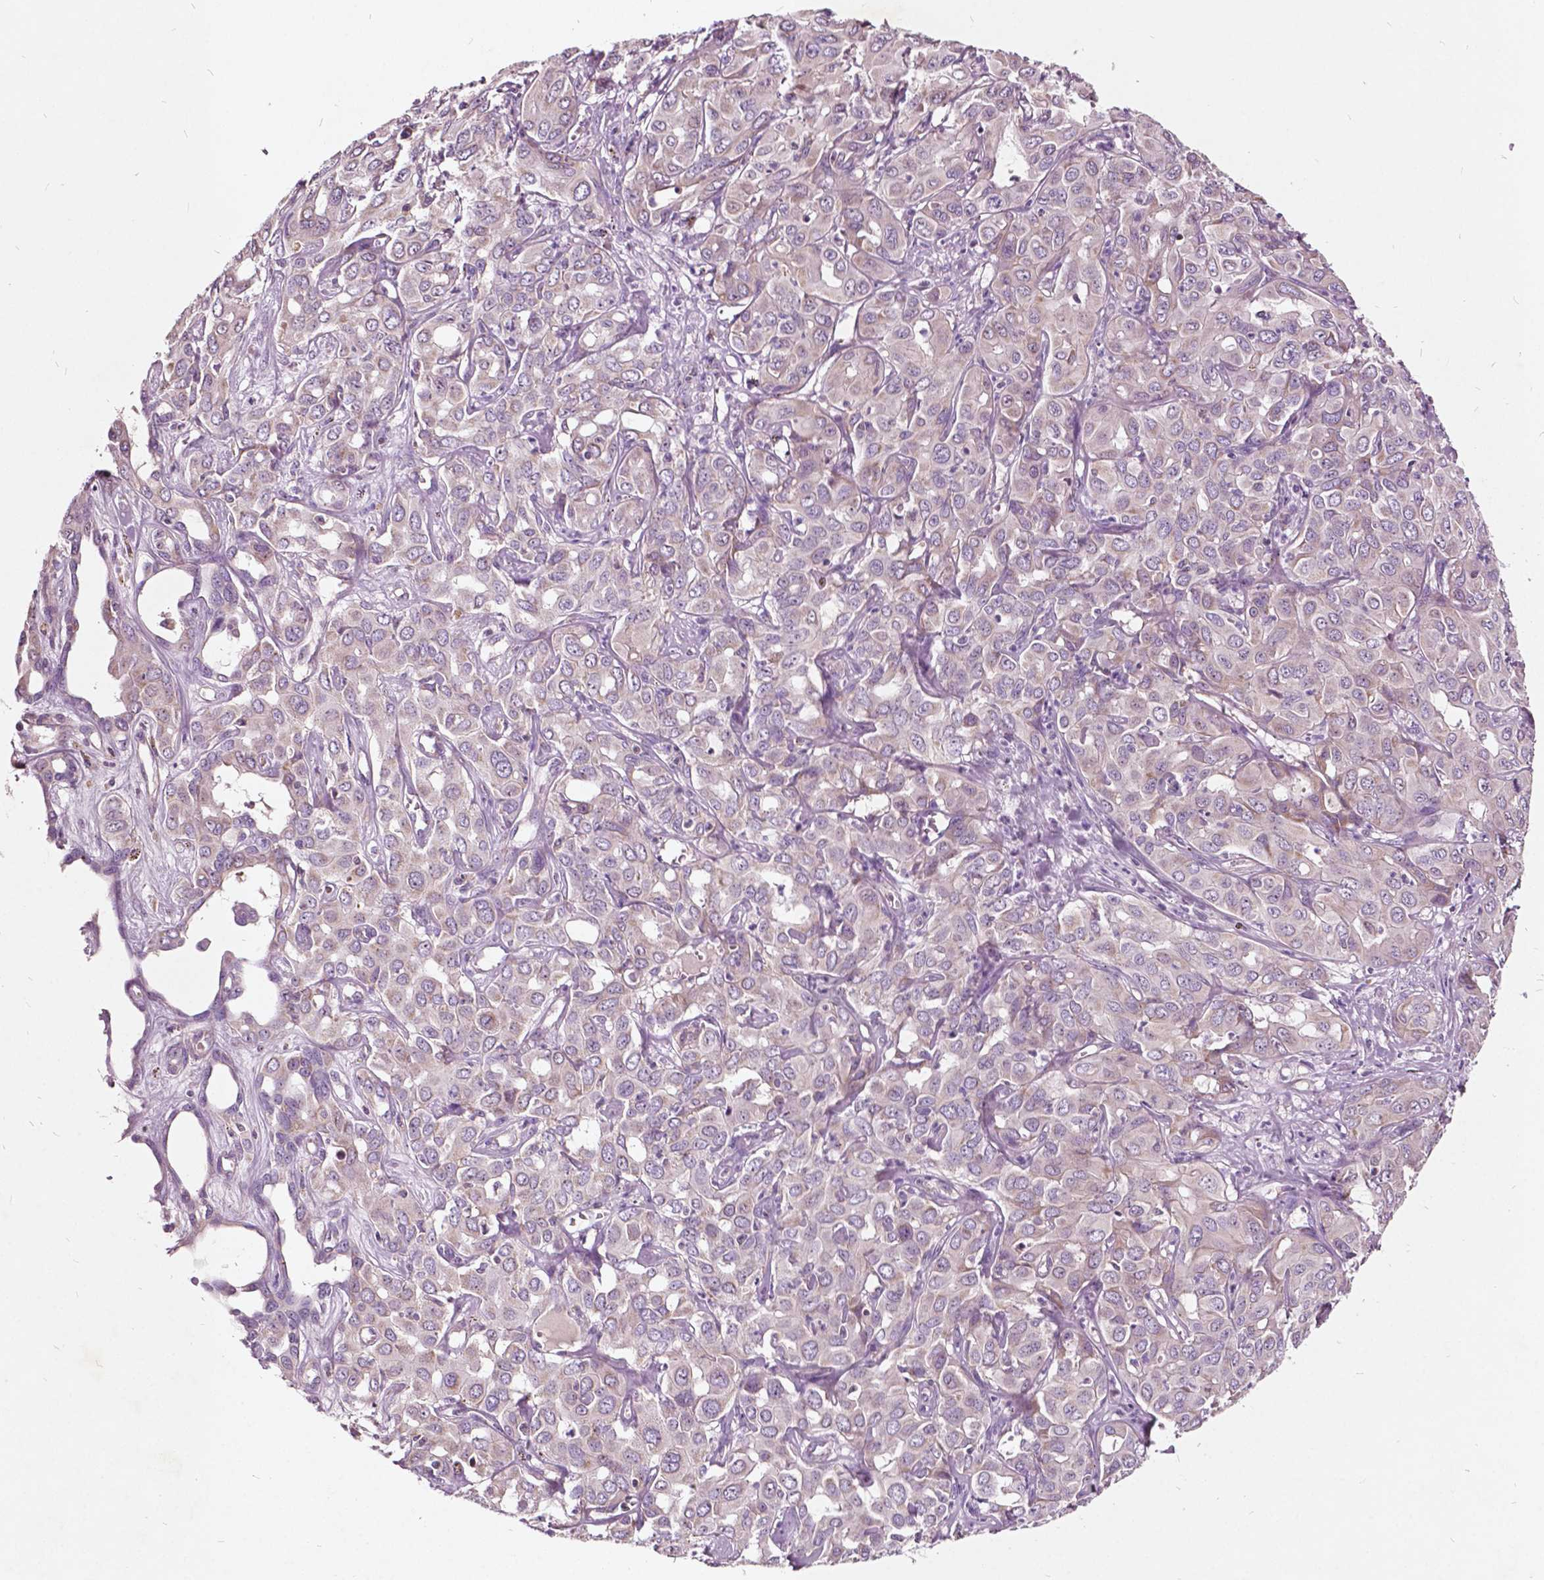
{"staining": {"intensity": "weak", "quantity": "<25%", "location": "cytoplasmic/membranous"}, "tissue": "liver cancer", "cell_type": "Tumor cells", "image_type": "cancer", "snomed": [{"axis": "morphology", "description": "Cholangiocarcinoma"}, {"axis": "topography", "description": "Liver"}], "caption": "Immunohistochemical staining of human cholangiocarcinoma (liver) exhibits no significant staining in tumor cells.", "gene": "ODF3L2", "patient": {"sex": "female", "age": 60}}